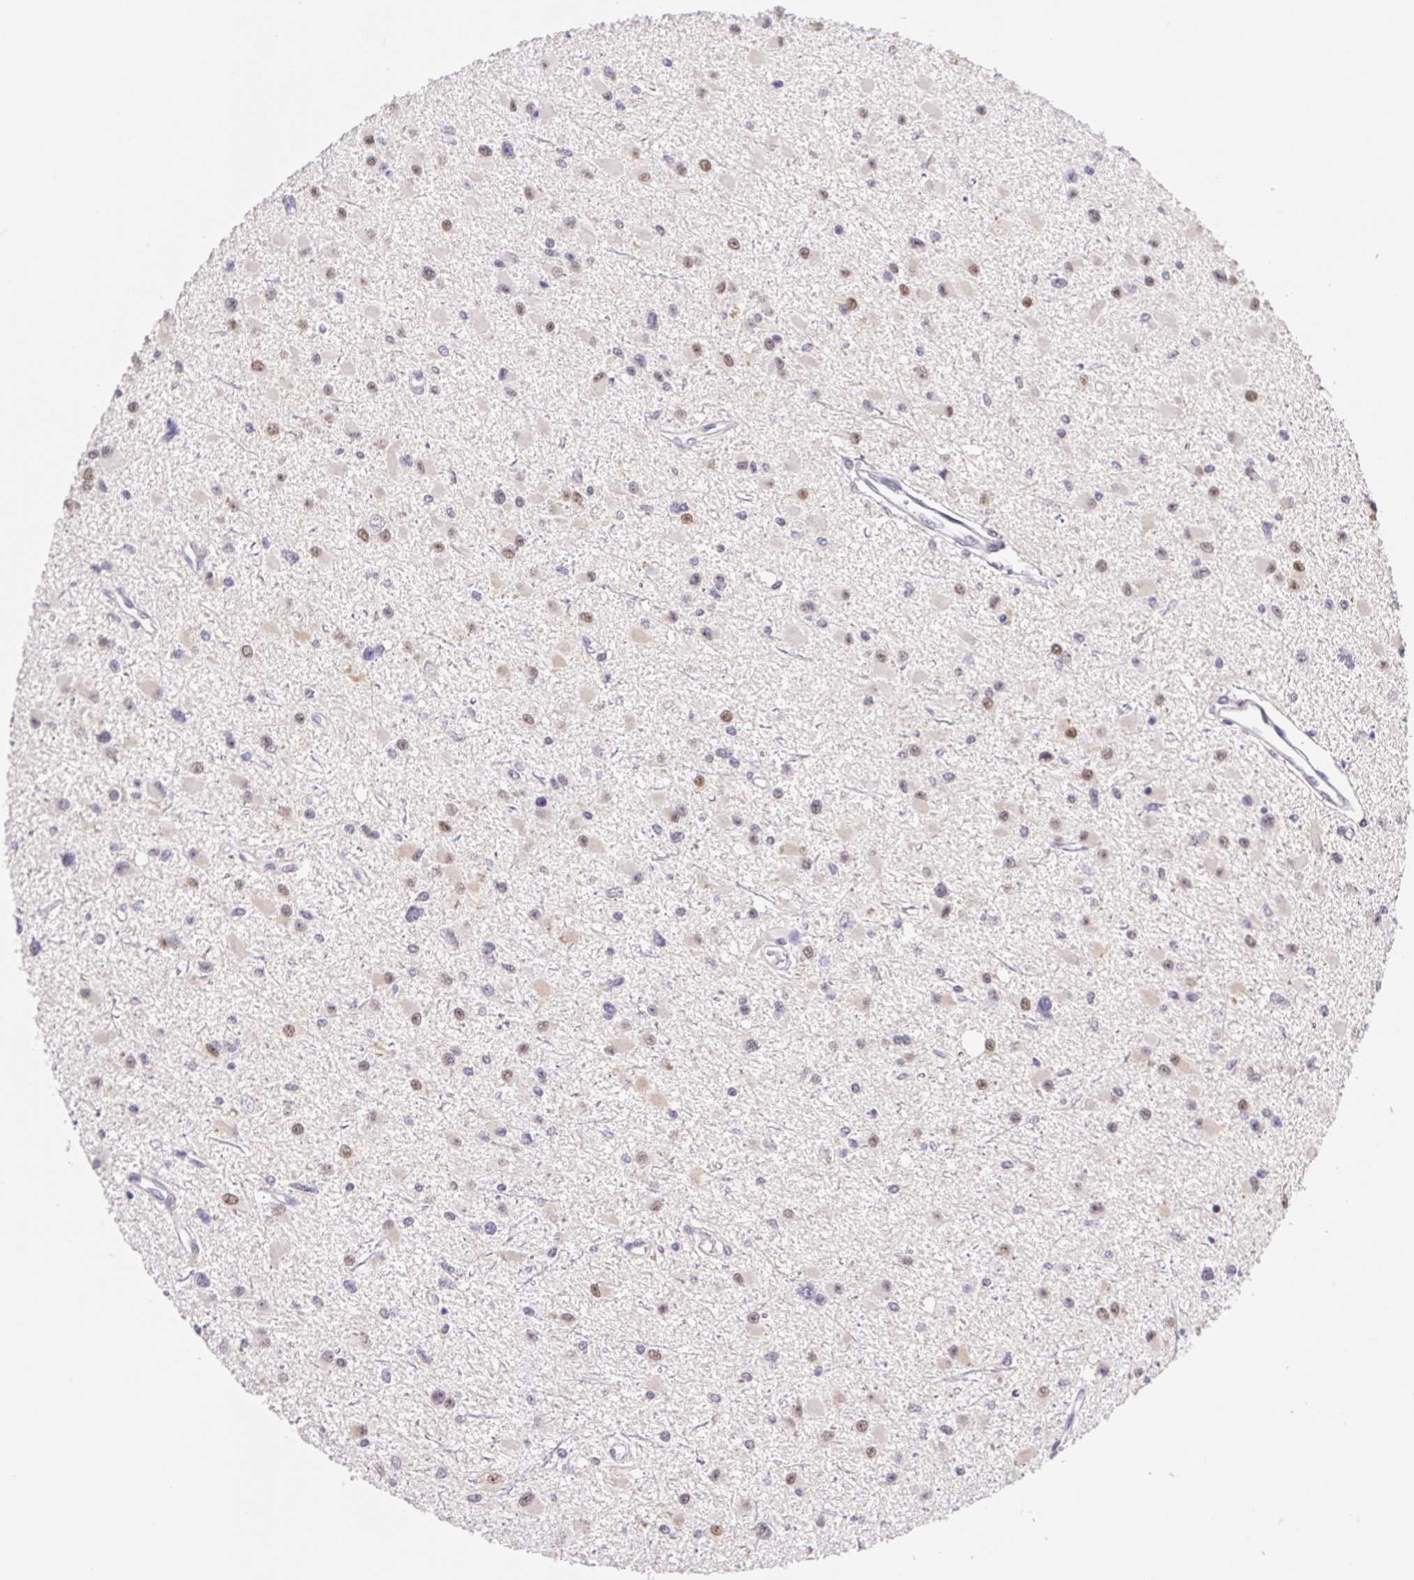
{"staining": {"intensity": "moderate", "quantity": "<25%", "location": "nuclear"}, "tissue": "glioma", "cell_type": "Tumor cells", "image_type": "cancer", "snomed": [{"axis": "morphology", "description": "Glioma, malignant, High grade"}, {"axis": "topography", "description": "Brain"}], "caption": "The image reveals staining of malignant high-grade glioma, revealing moderate nuclear protein expression (brown color) within tumor cells.", "gene": "L3MBTL4", "patient": {"sex": "male", "age": 54}}